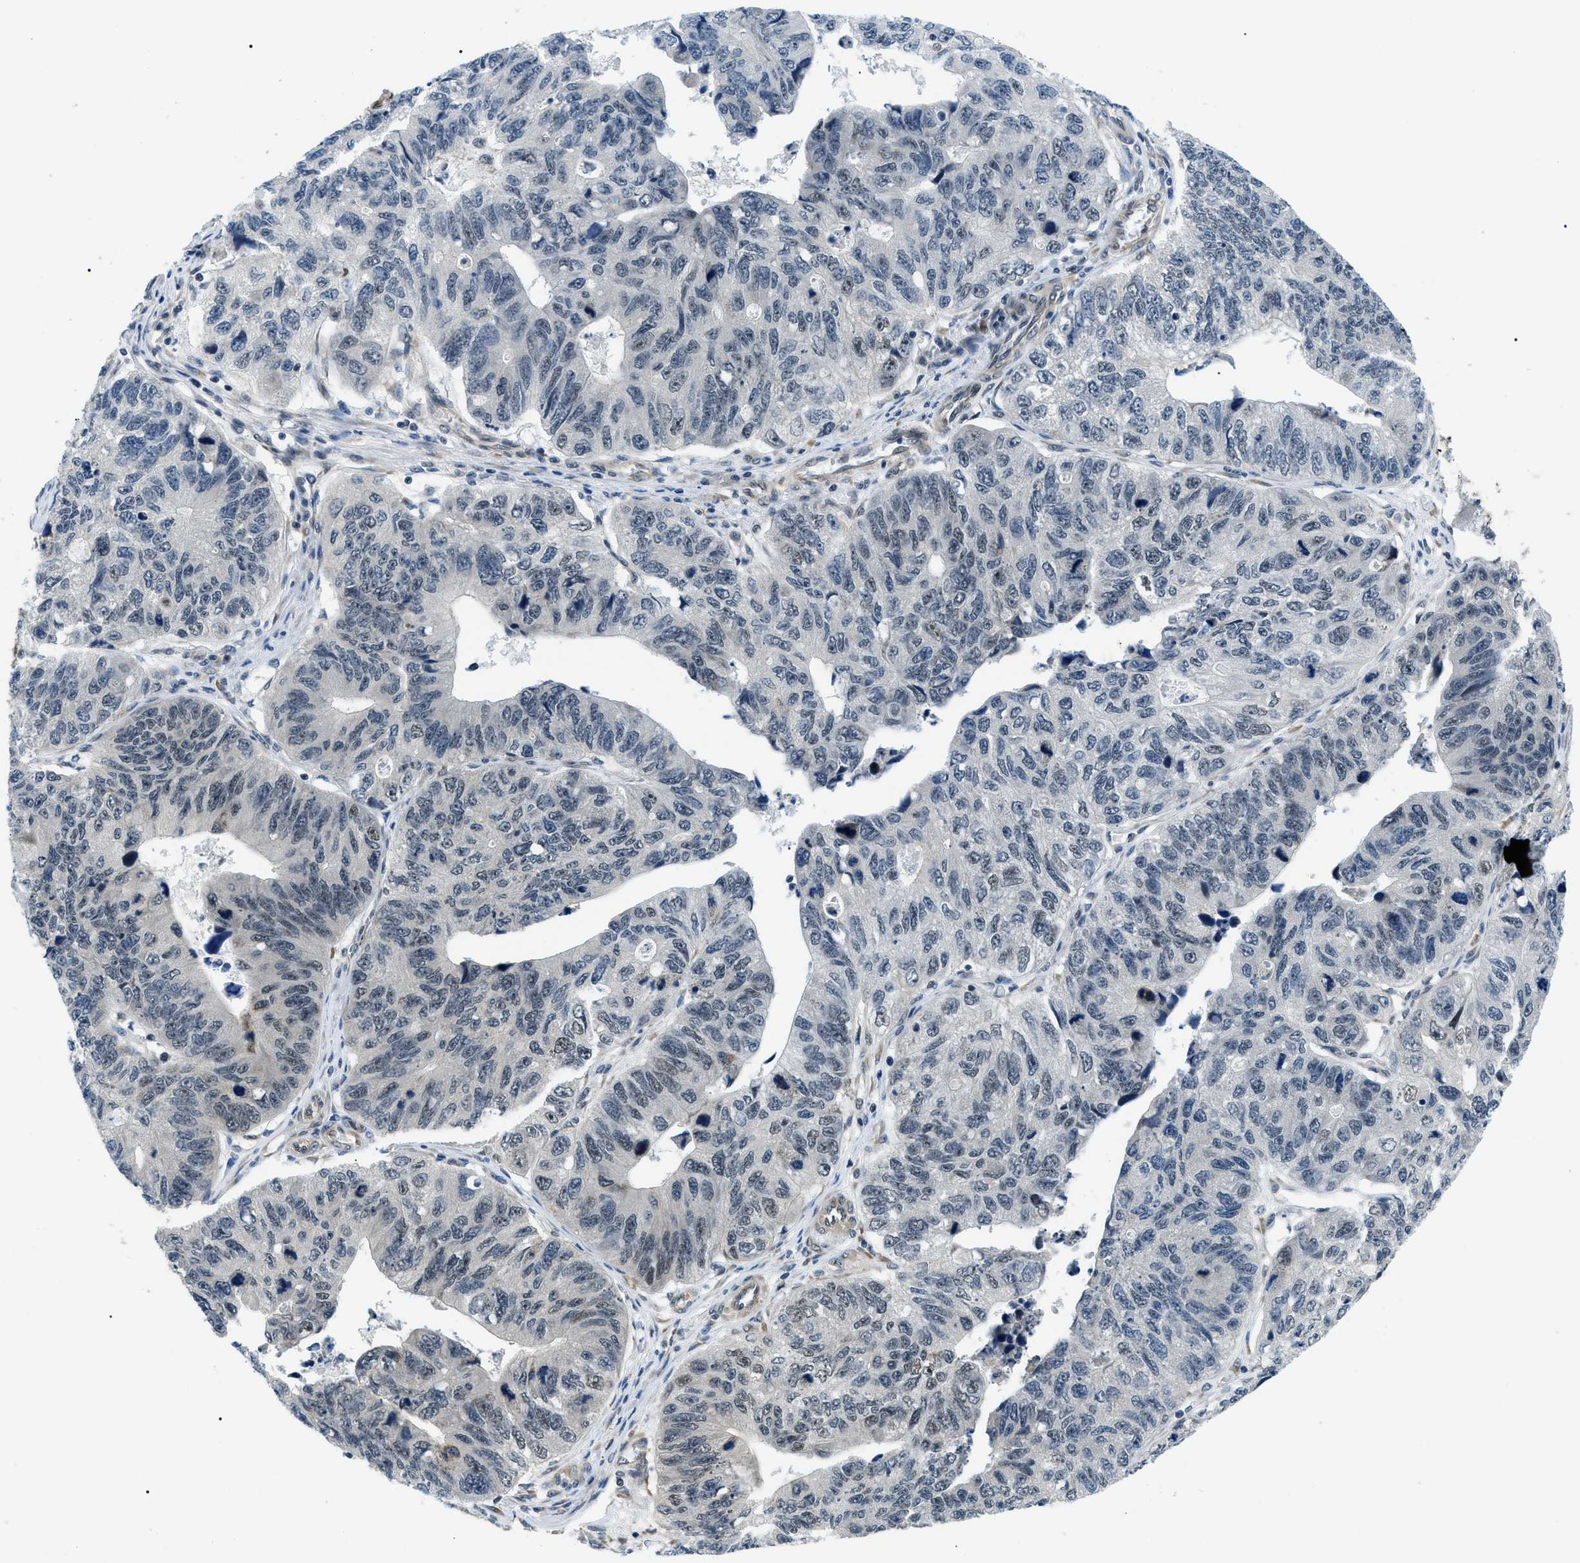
{"staining": {"intensity": "strong", "quantity": "25%-75%", "location": "nuclear"}, "tissue": "stomach cancer", "cell_type": "Tumor cells", "image_type": "cancer", "snomed": [{"axis": "morphology", "description": "Adenocarcinoma, NOS"}, {"axis": "topography", "description": "Stomach"}], "caption": "Immunohistochemistry of stomach cancer displays high levels of strong nuclear staining in approximately 25%-75% of tumor cells. (IHC, brightfield microscopy, high magnification).", "gene": "CWC25", "patient": {"sex": "male", "age": 59}}